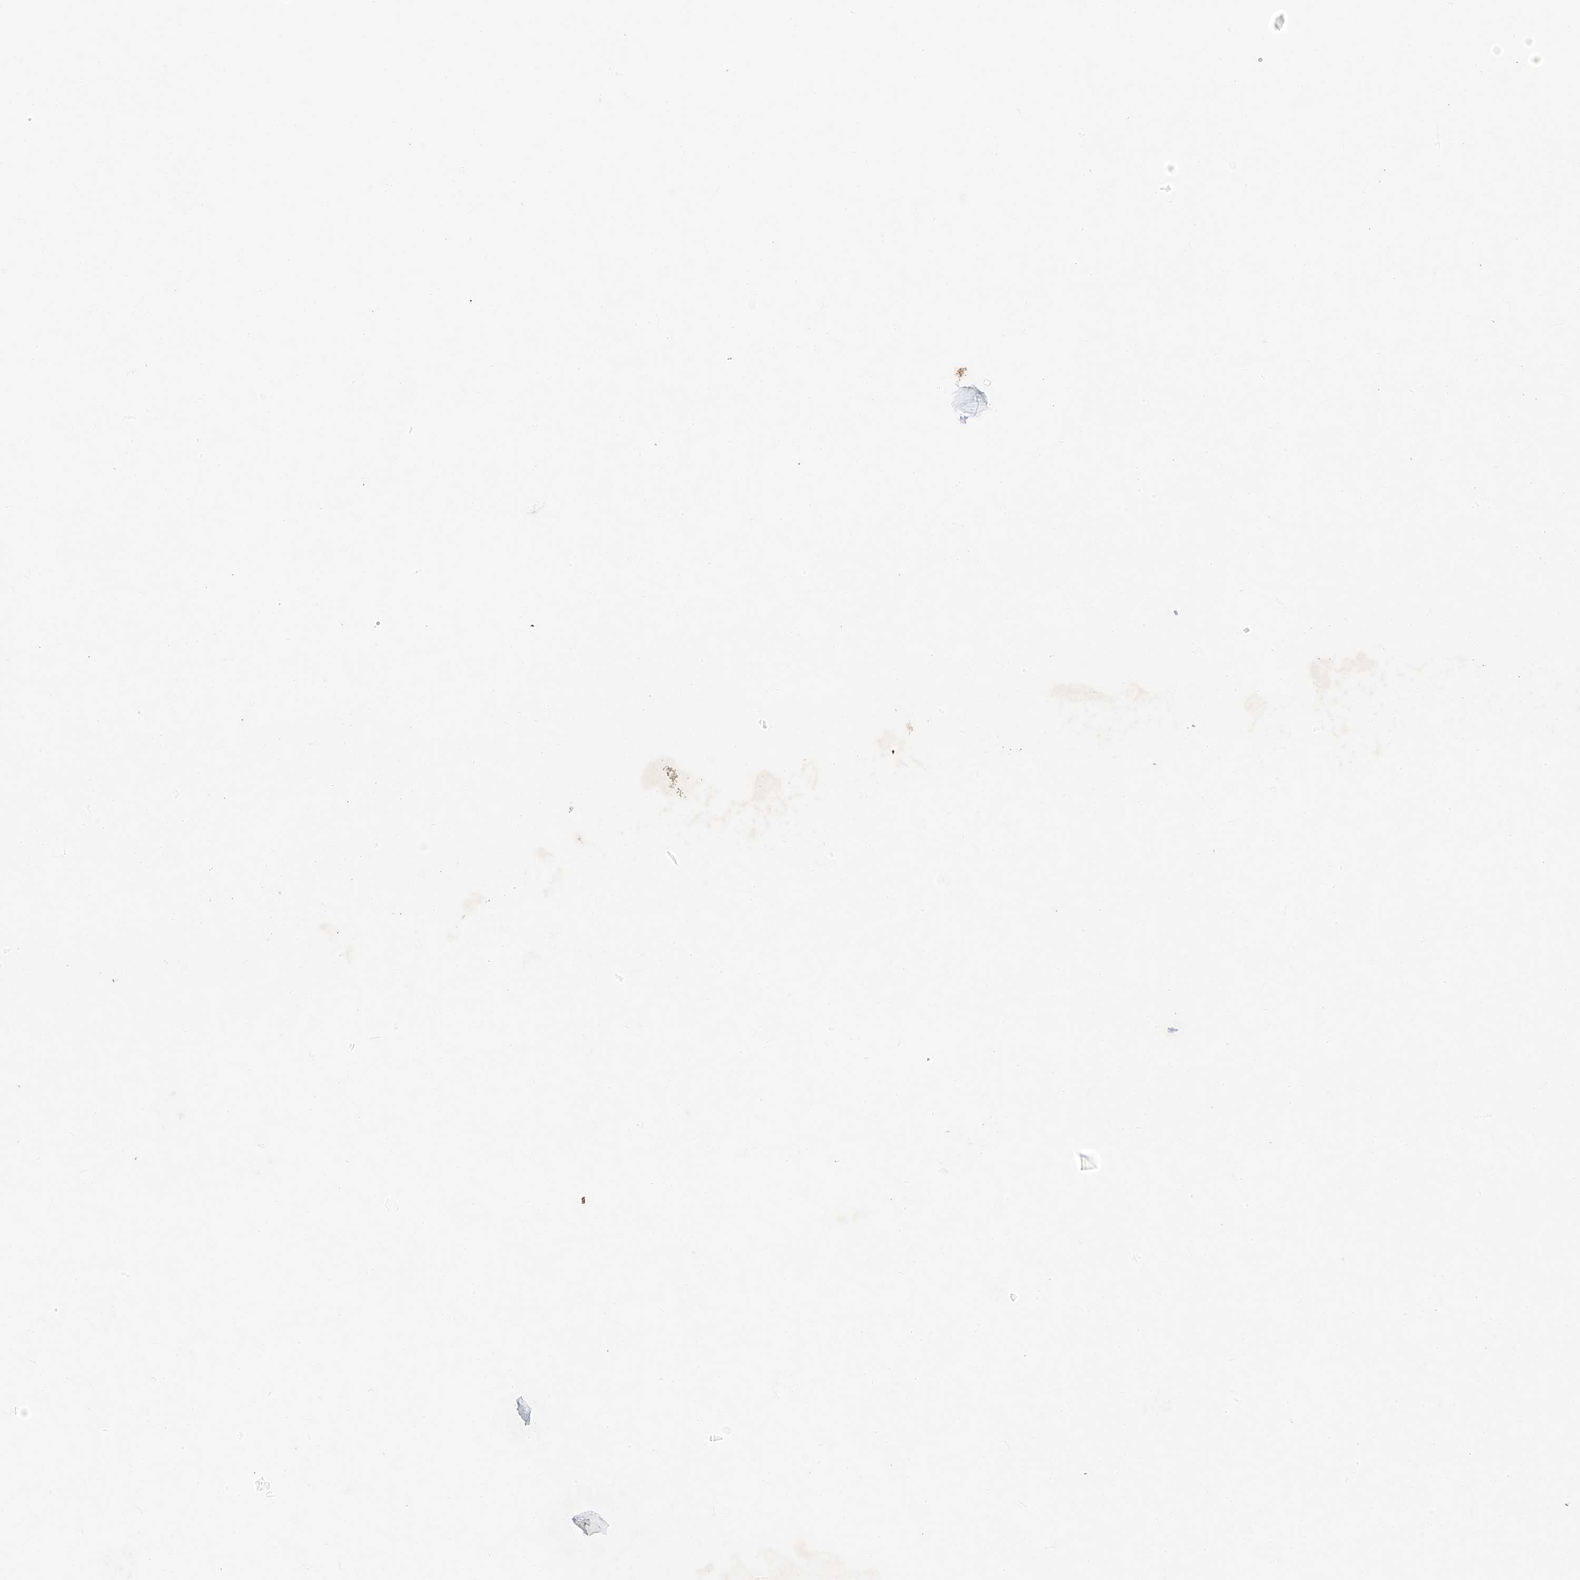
{"staining": {"intensity": "negative", "quantity": "none", "location": "none"}, "tissue": "parathyroid gland", "cell_type": "Glandular cells", "image_type": "normal", "snomed": [{"axis": "morphology", "description": "Normal tissue, NOS"}, {"axis": "topography", "description": "Parathyroid gland"}], "caption": "Glandular cells show no significant positivity in unremarkable parathyroid gland. (DAB IHC visualized using brightfield microscopy, high magnification).", "gene": "C1orf87", "patient": {"sex": "female", "age": 56}}